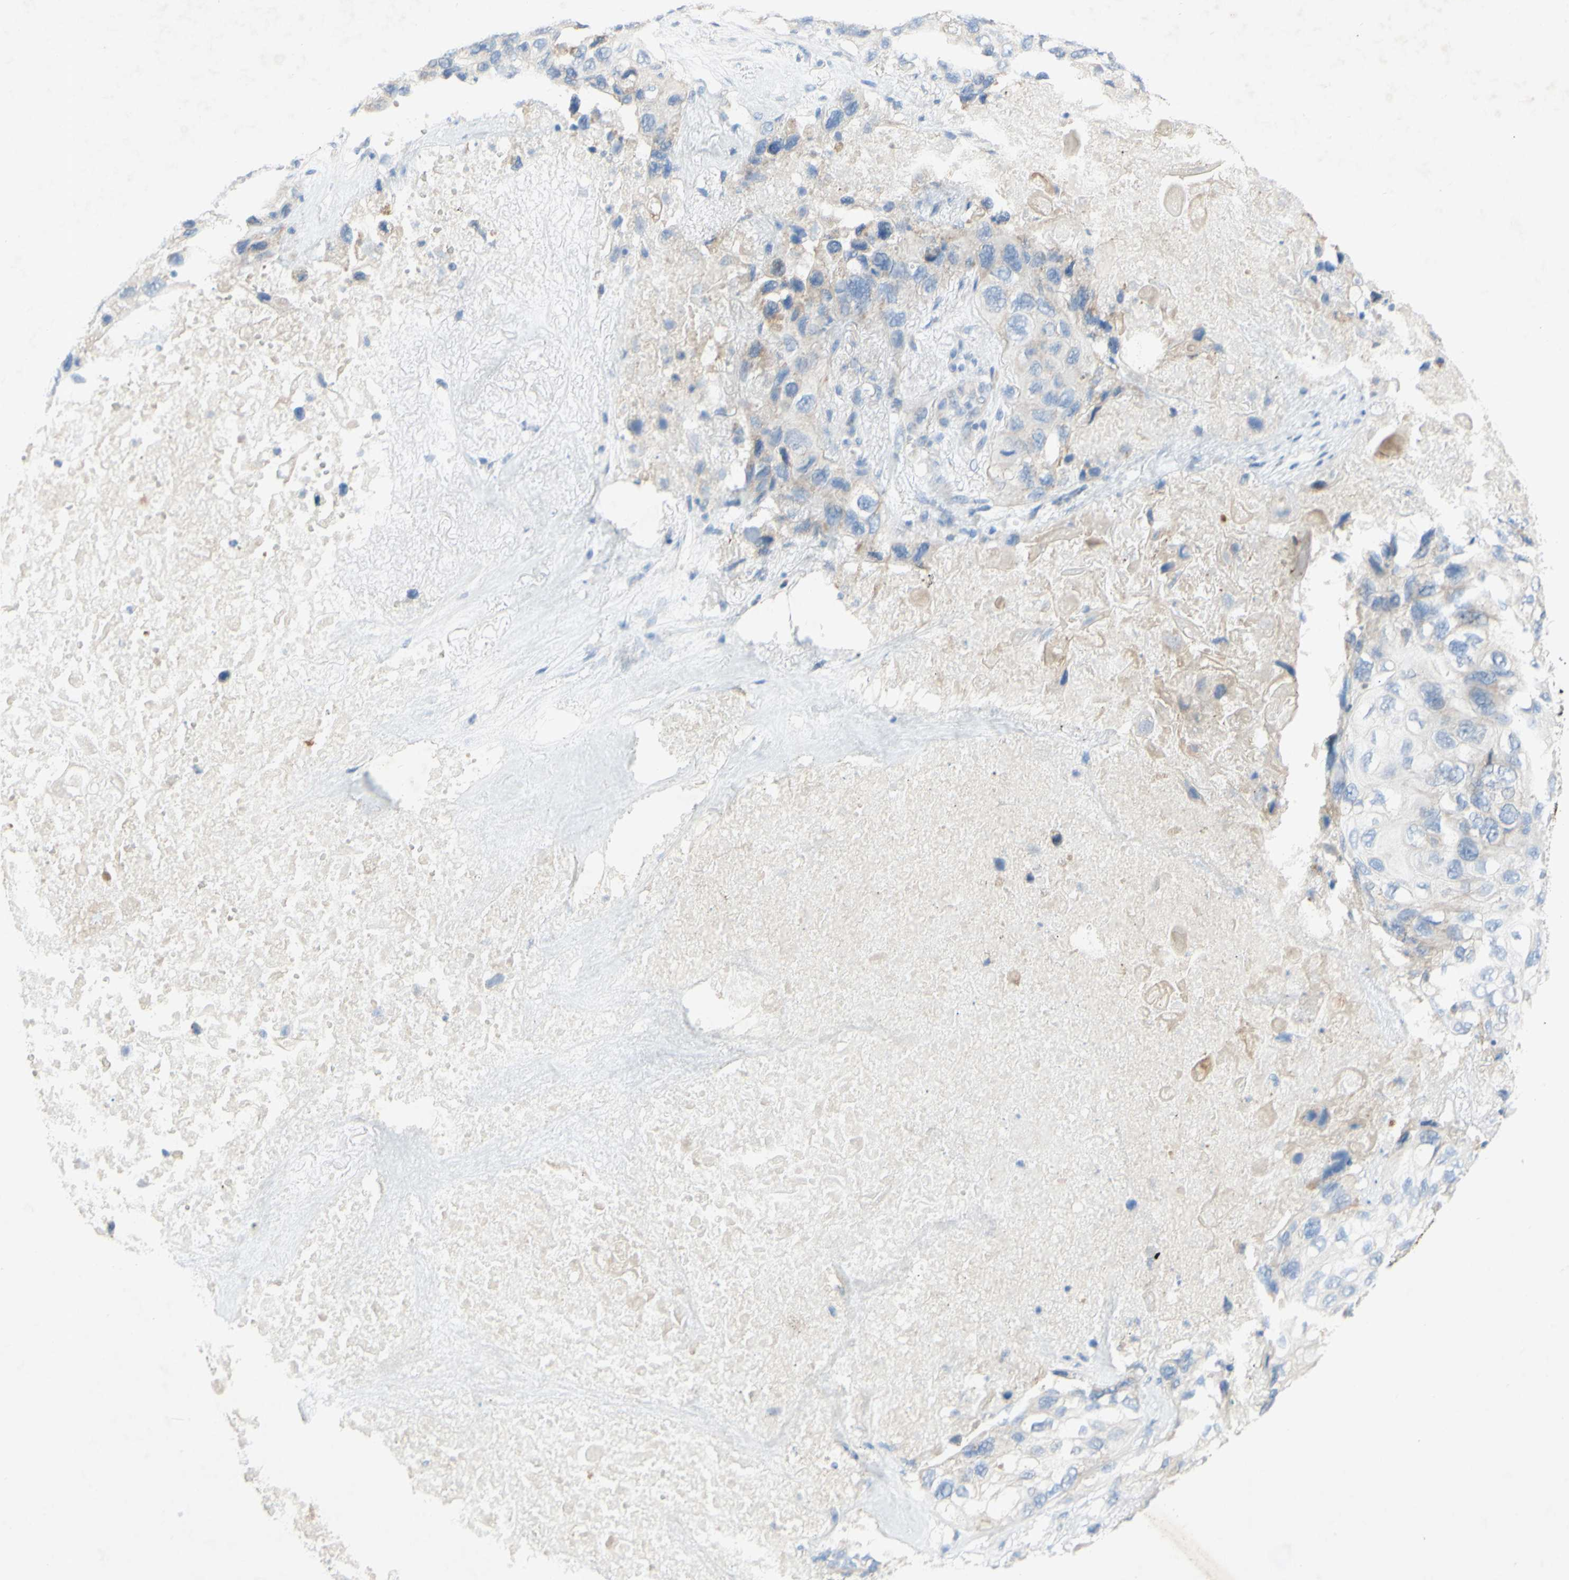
{"staining": {"intensity": "negative", "quantity": "none", "location": "none"}, "tissue": "lung cancer", "cell_type": "Tumor cells", "image_type": "cancer", "snomed": [{"axis": "morphology", "description": "Squamous cell carcinoma, NOS"}, {"axis": "topography", "description": "Lung"}], "caption": "This is an IHC photomicrograph of human lung cancer. There is no staining in tumor cells.", "gene": "ACADL", "patient": {"sex": "female", "age": 73}}